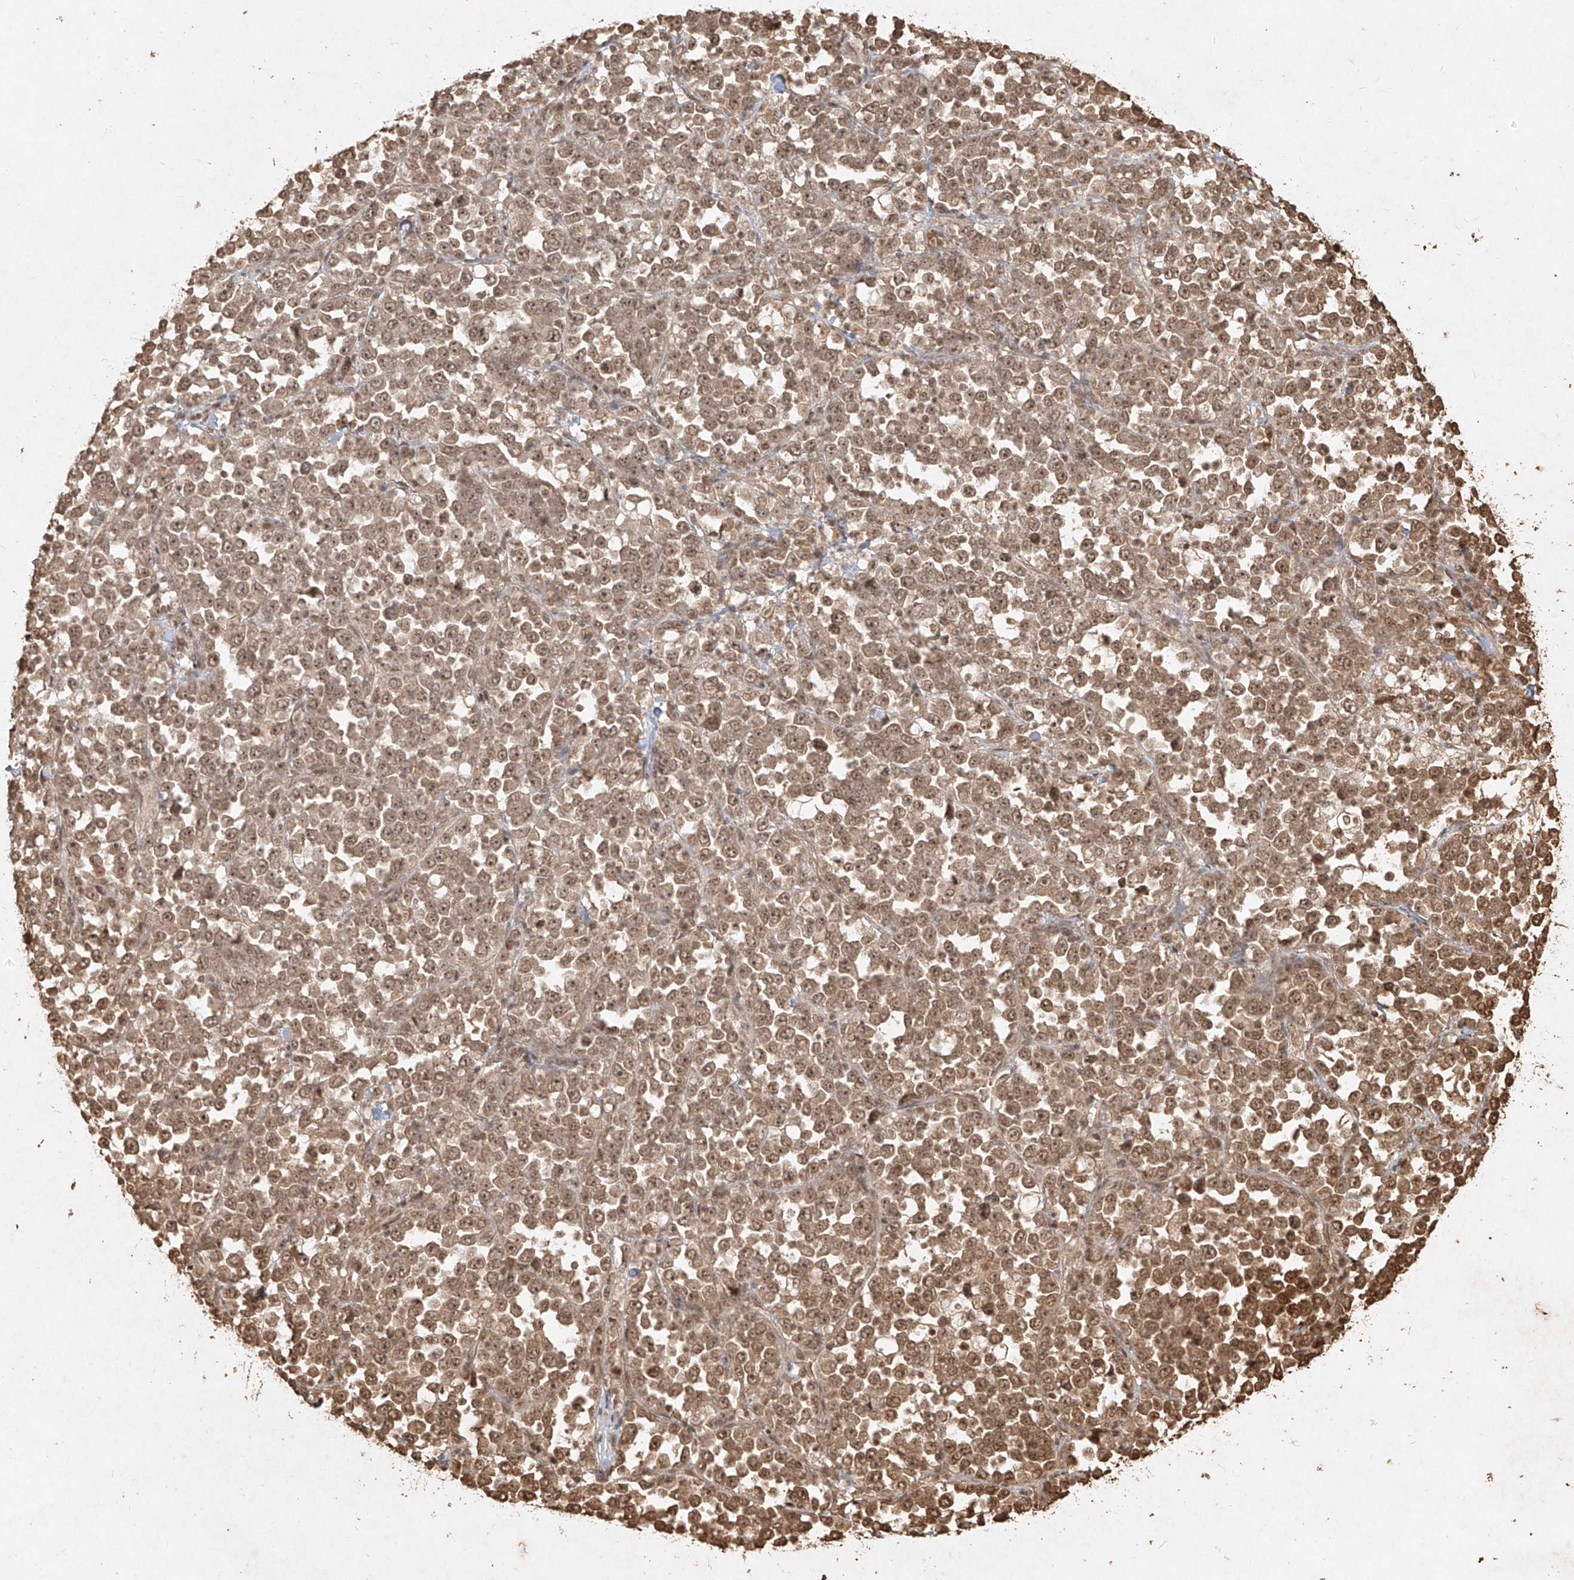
{"staining": {"intensity": "moderate", "quantity": ">75%", "location": "cytoplasmic/membranous,nuclear"}, "tissue": "stomach cancer", "cell_type": "Tumor cells", "image_type": "cancer", "snomed": [{"axis": "morphology", "description": "Normal tissue, NOS"}, {"axis": "morphology", "description": "Adenocarcinoma, NOS"}, {"axis": "topography", "description": "Stomach, upper"}, {"axis": "topography", "description": "Stomach"}], "caption": "Immunohistochemical staining of stomach cancer (adenocarcinoma) shows medium levels of moderate cytoplasmic/membranous and nuclear protein expression in about >75% of tumor cells.", "gene": "UBE2K", "patient": {"sex": "male", "age": 59}}